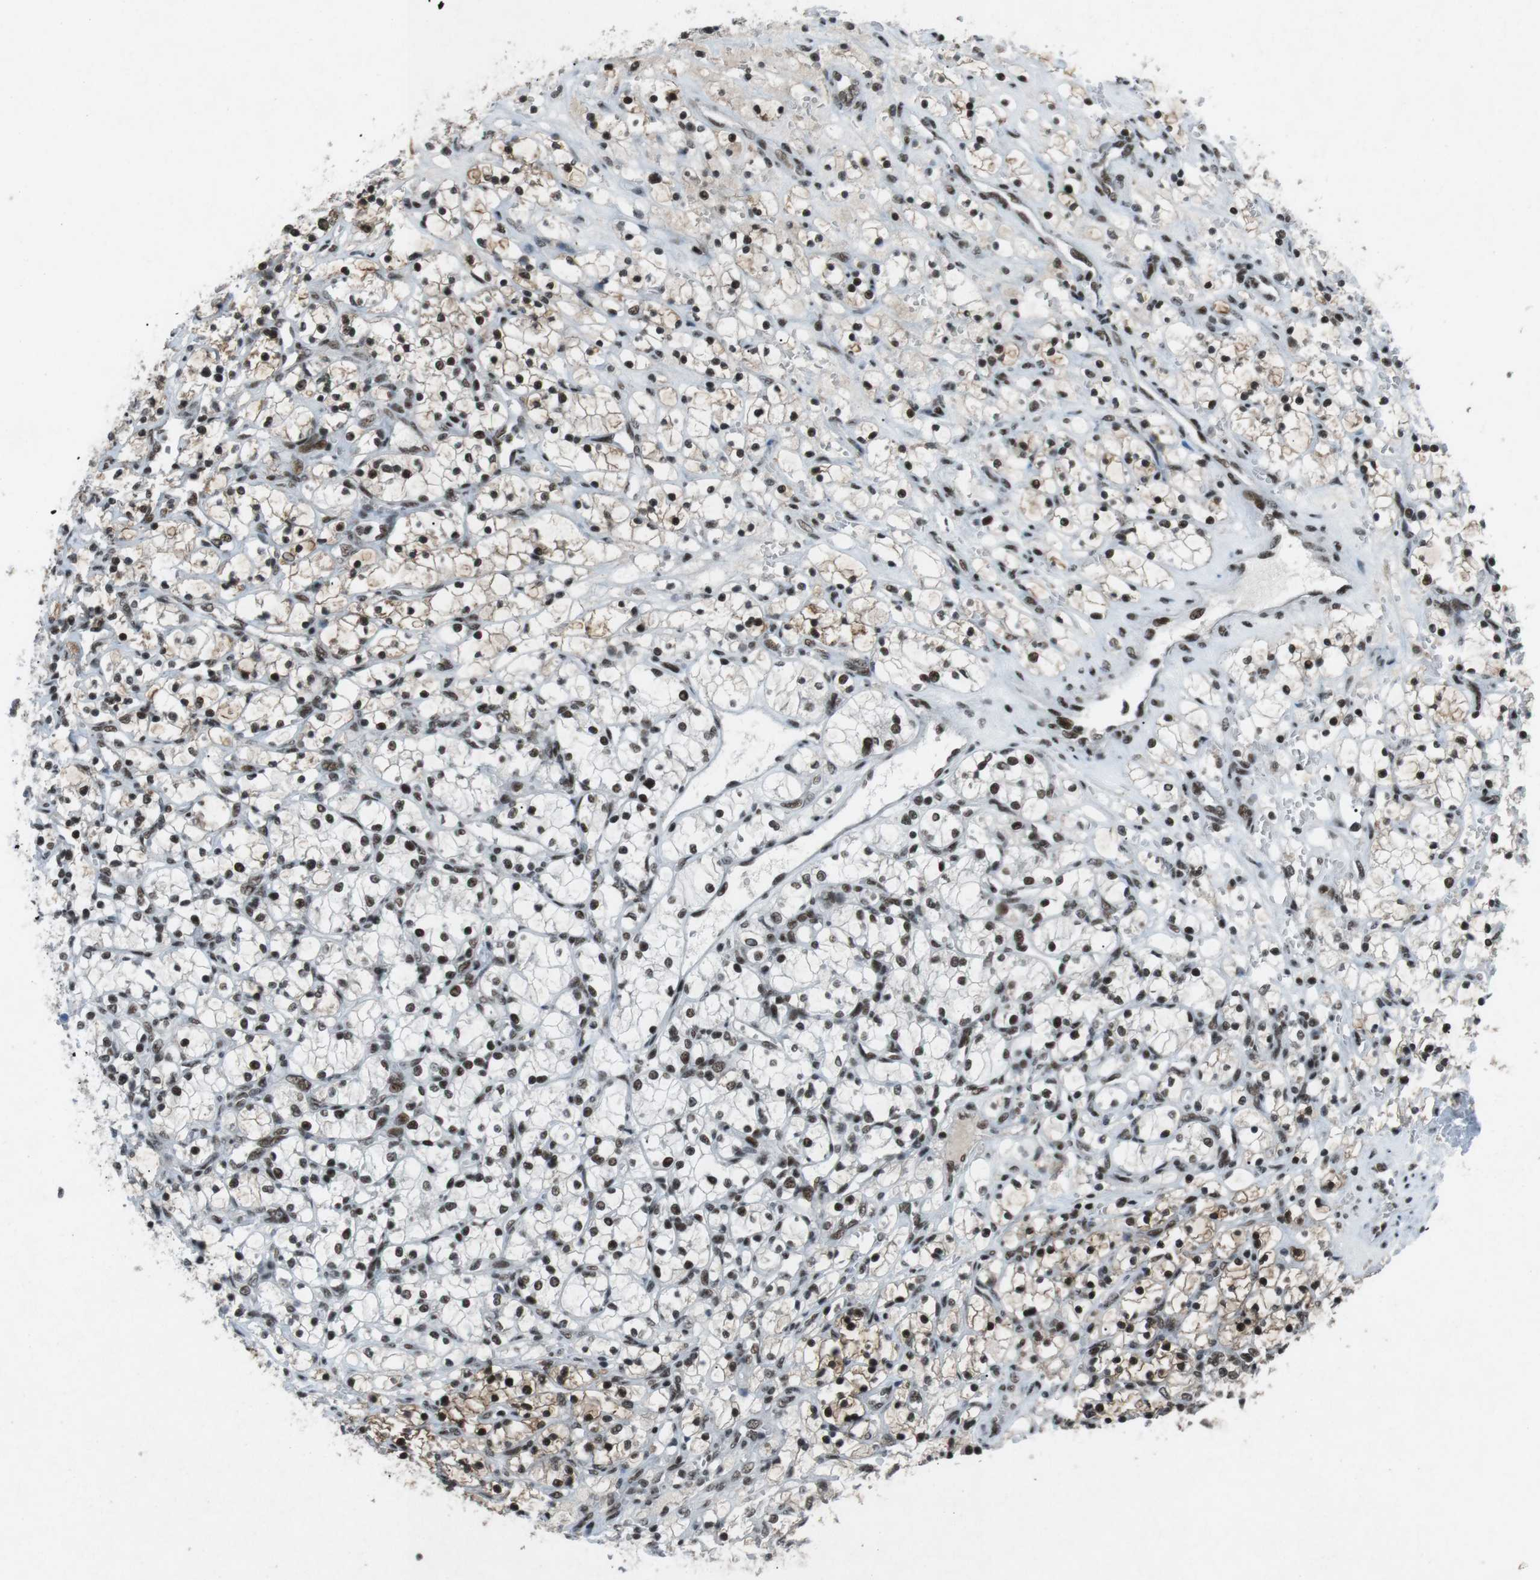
{"staining": {"intensity": "strong", "quantity": ">75%", "location": "cytoplasmic/membranous,nuclear"}, "tissue": "renal cancer", "cell_type": "Tumor cells", "image_type": "cancer", "snomed": [{"axis": "morphology", "description": "Adenocarcinoma, NOS"}, {"axis": "topography", "description": "Kidney"}], "caption": "This histopathology image shows immunohistochemistry (IHC) staining of renal cancer (adenocarcinoma), with high strong cytoplasmic/membranous and nuclear staining in approximately >75% of tumor cells.", "gene": "TAF1", "patient": {"sex": "female", "age": 69}}